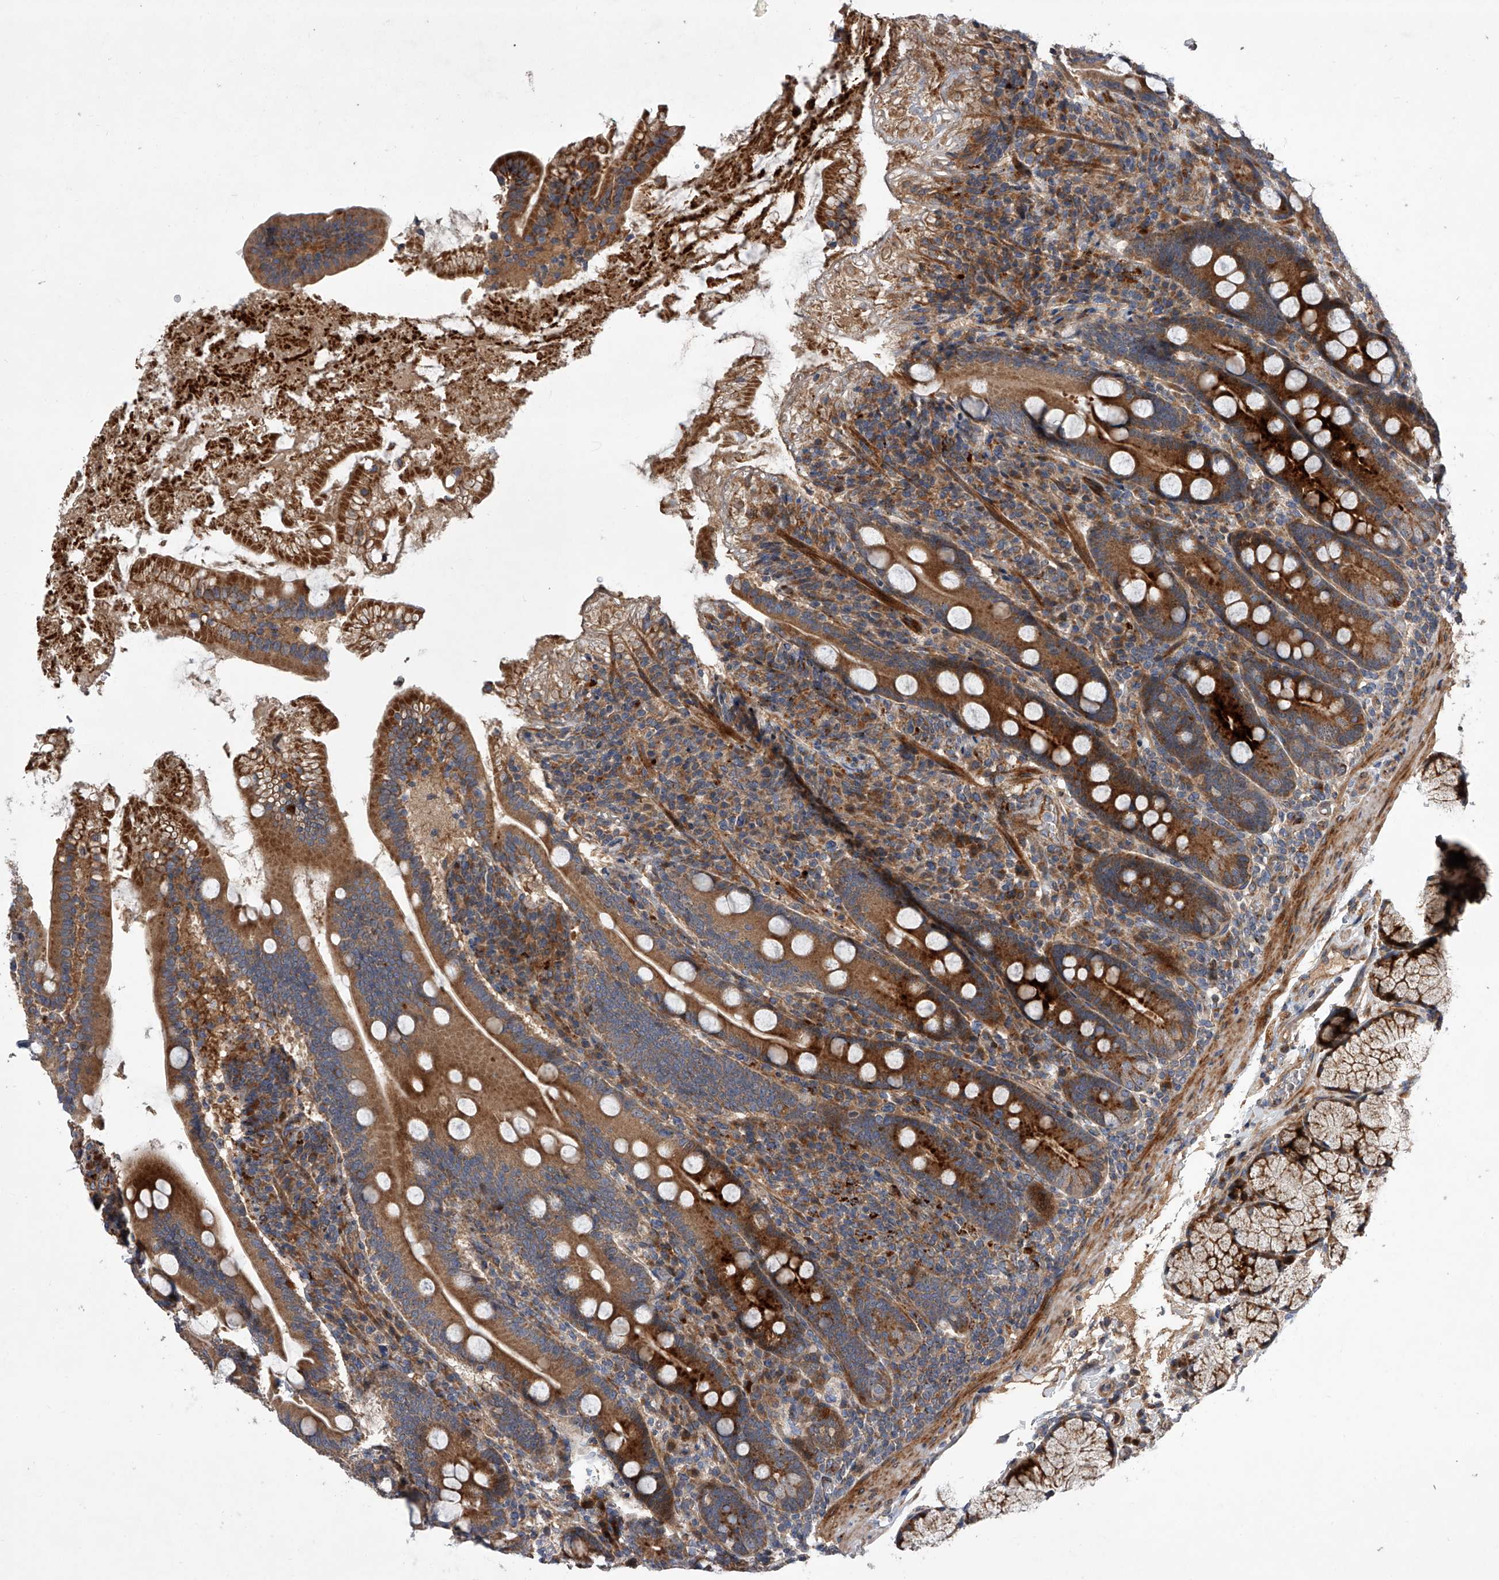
{"staining": {"intensity": "strong", "quantity": ">75%", "location": "cytoplasmic/membranous"}, "tissue": "duodenum", "cell_type": "Glandular cells", "image_type": "normal", "snomed": [{"axis": "morphology", "description": "Normal tissue, NOS"}, {"axis": "topography", "description": "Duodenum"}], "caption": "Immunohistochemistry photomicrograph of unremarkable duodenum stained for a protein (brown), which shows high levels of strong cytoplasmic/membranous positivity in about >75% of glandular cells.", "gene": "USP47", "patient": {"sex": "male", "age": 35}}